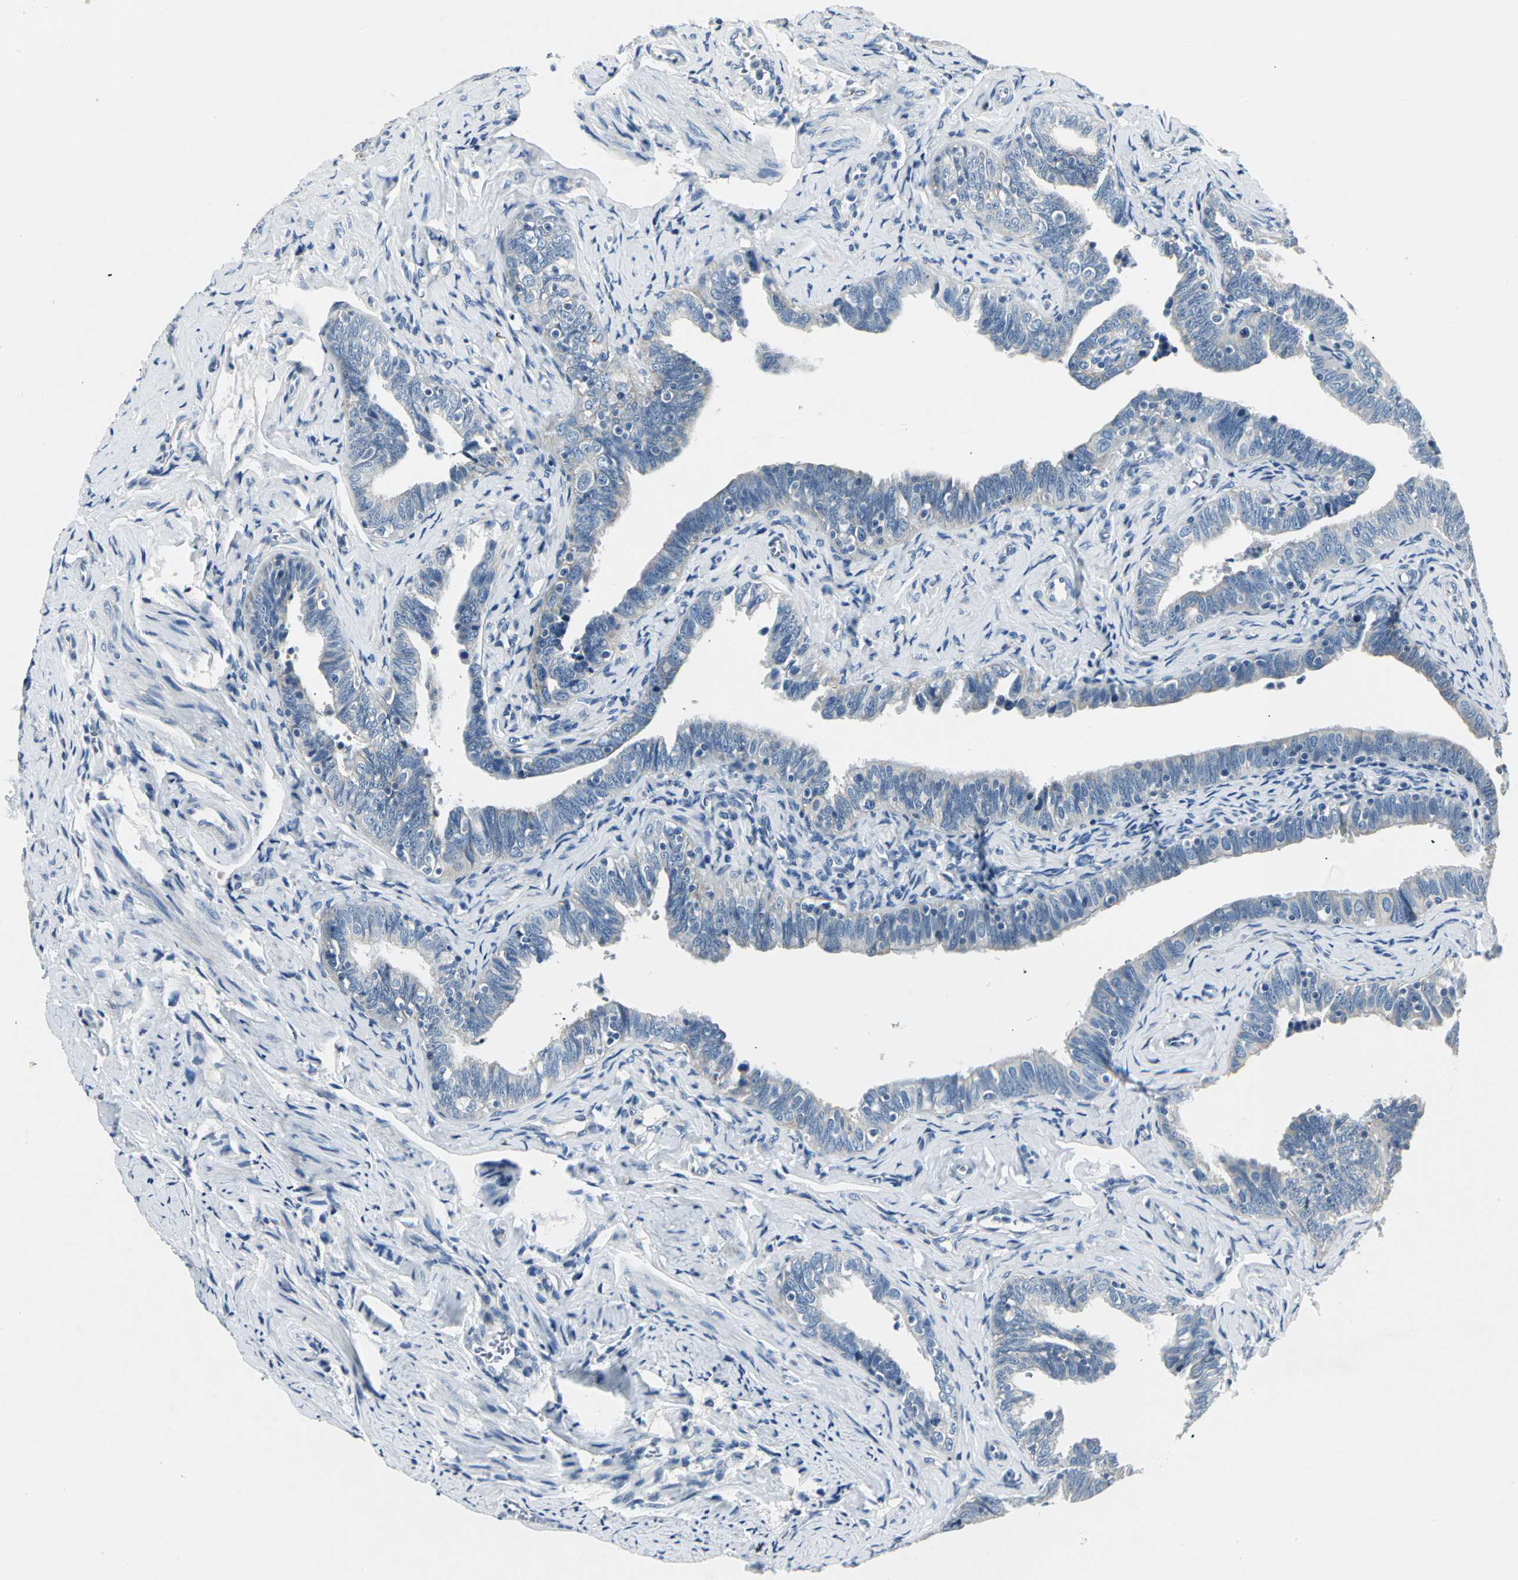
{"staining": {"intensity": "negative", "quantity": "none", "location": "none"}, "tissue": "fallopian tube", "cell_type": "Glandular cells", "image_type": "normal", "snomed": [{"axis": "morphology", "description": "Normal tissue, NOS"}, {"axis": "topography", "description": "Fallopian tube"}, {"axis": "topography", "description": "Ovary"}], "caption": "High power microscopy image of an immunohistochemistry (IHC) micrograph of normal fallopian tube, revealing no significant positivity in glandular cells. (Stains: DAB immunohistochemistry with hematoxylin counter stain, Microscopy: brightfield microscopy at high magnification).", "gene": "B3GNT2", "patient": {"sex": "female", "age": 69}}